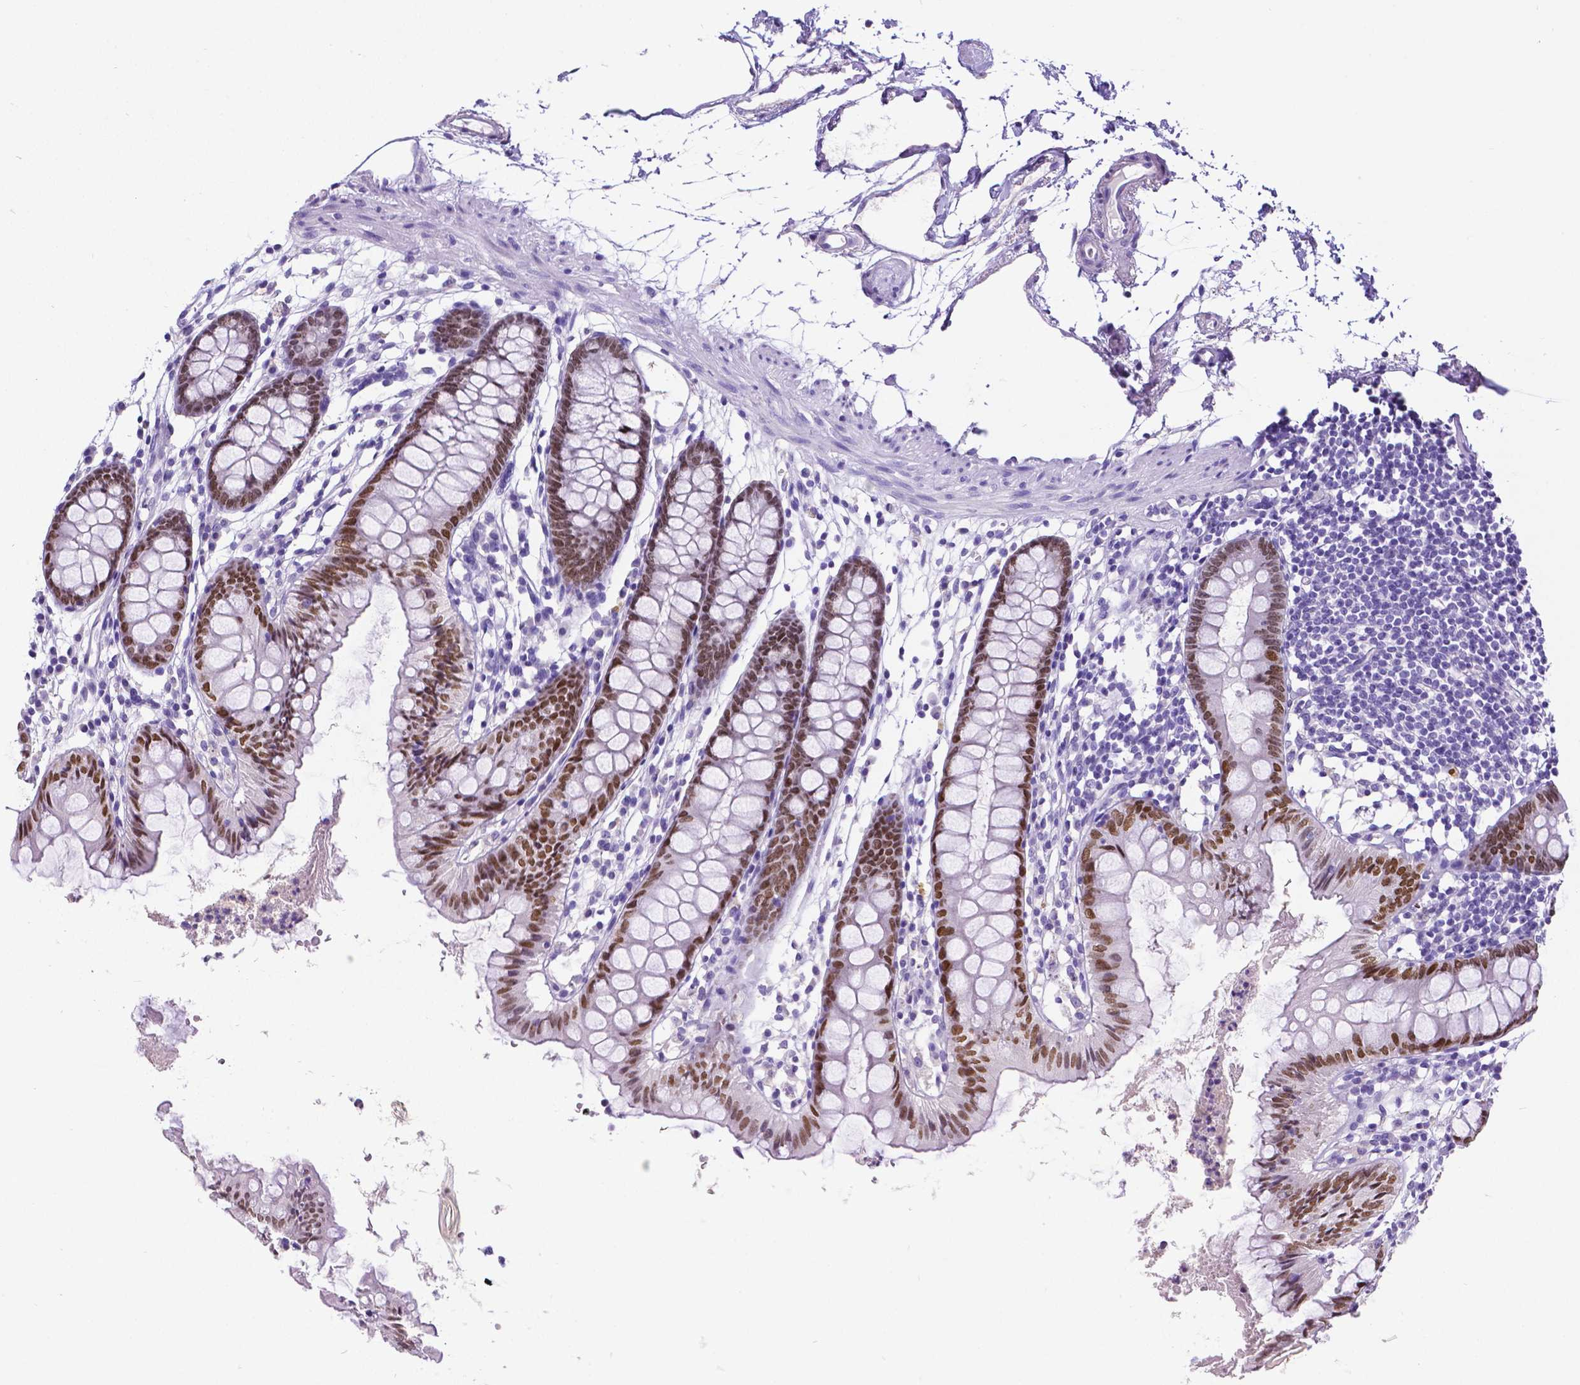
{"staining": {"intensity": "negative", "quantity": "none", "location": "none"}, "tissue": "colon", "cell_type": "Endothelial cells", "image_type": "normal", "snomed": [{"axis": "morphology", "description": "Normal tissue, NOS"}, {"axis": "topography", "description": "Colon"}], "caption": "This is a image of immunohistochemistry (IHC) staining of benign colon, which shows no expression in endothelial cells. (Brightfield microscopy of DAB immunohistochemistry (IHC) at high magnification).", "gene": "SATB2", "patient": {"sex": "female", "age": 84}}